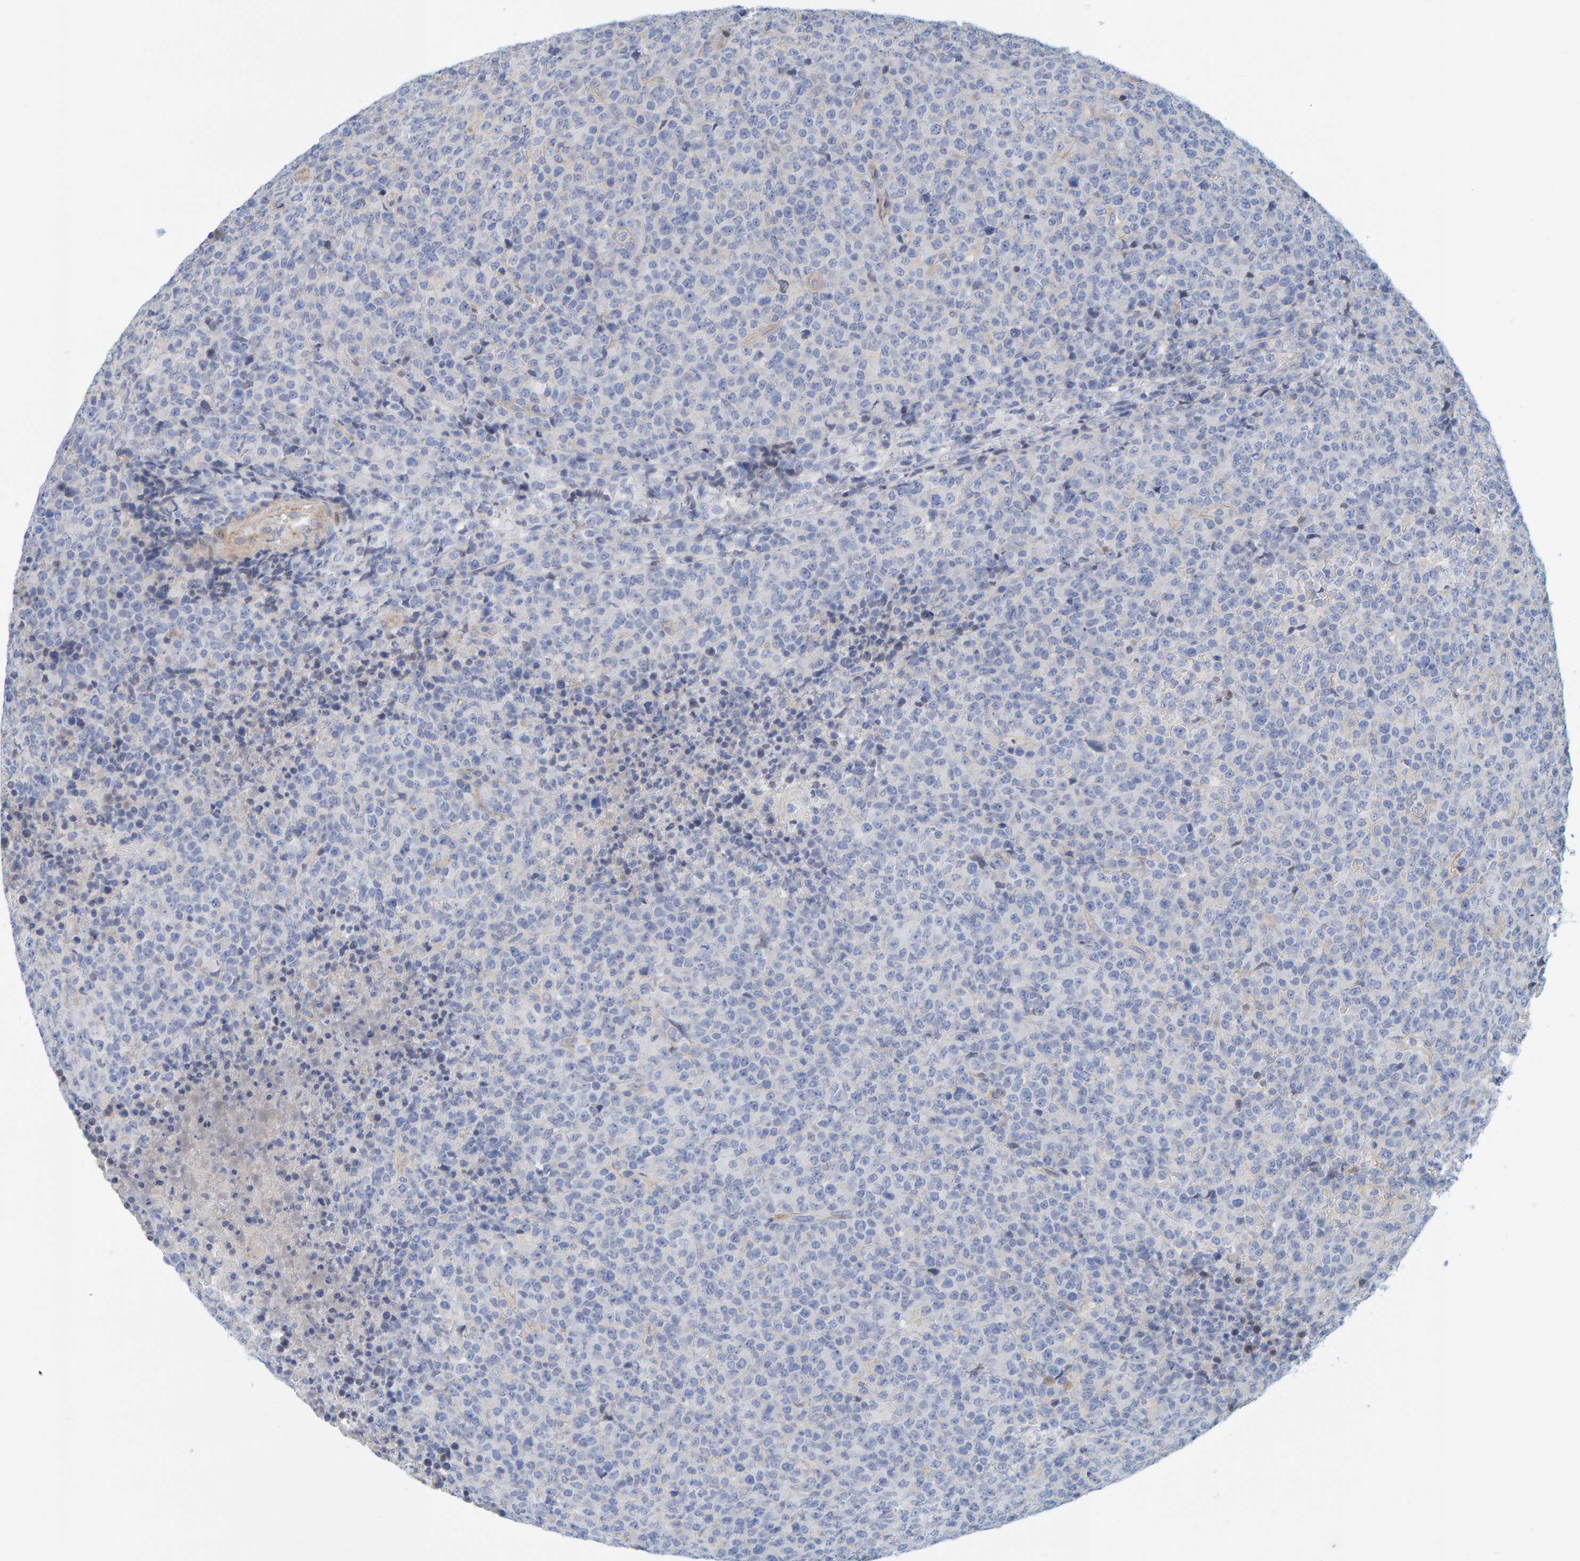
{"staining": {"intensity": "negative", "quantity": "none", "location": "none"}, "tissue": "lymphoma", "cell_type": "Tumor cells", "image_type": "cancer", "snomed": [{"axis": "morphology", "description": "Malignant lymphoma, non-Hodgkin's type, High grade"}, {"axis": "topography", "description": "Lymph node"}], "caption": "This is a histopathology image of immunohistochemistry staining of malignant lymphoma, non-Hodgkin's type (high-grade), which shows no staining in tumor cells.", "gene": "KRBA2", "patient": {"sex": "male", "age": 13}}